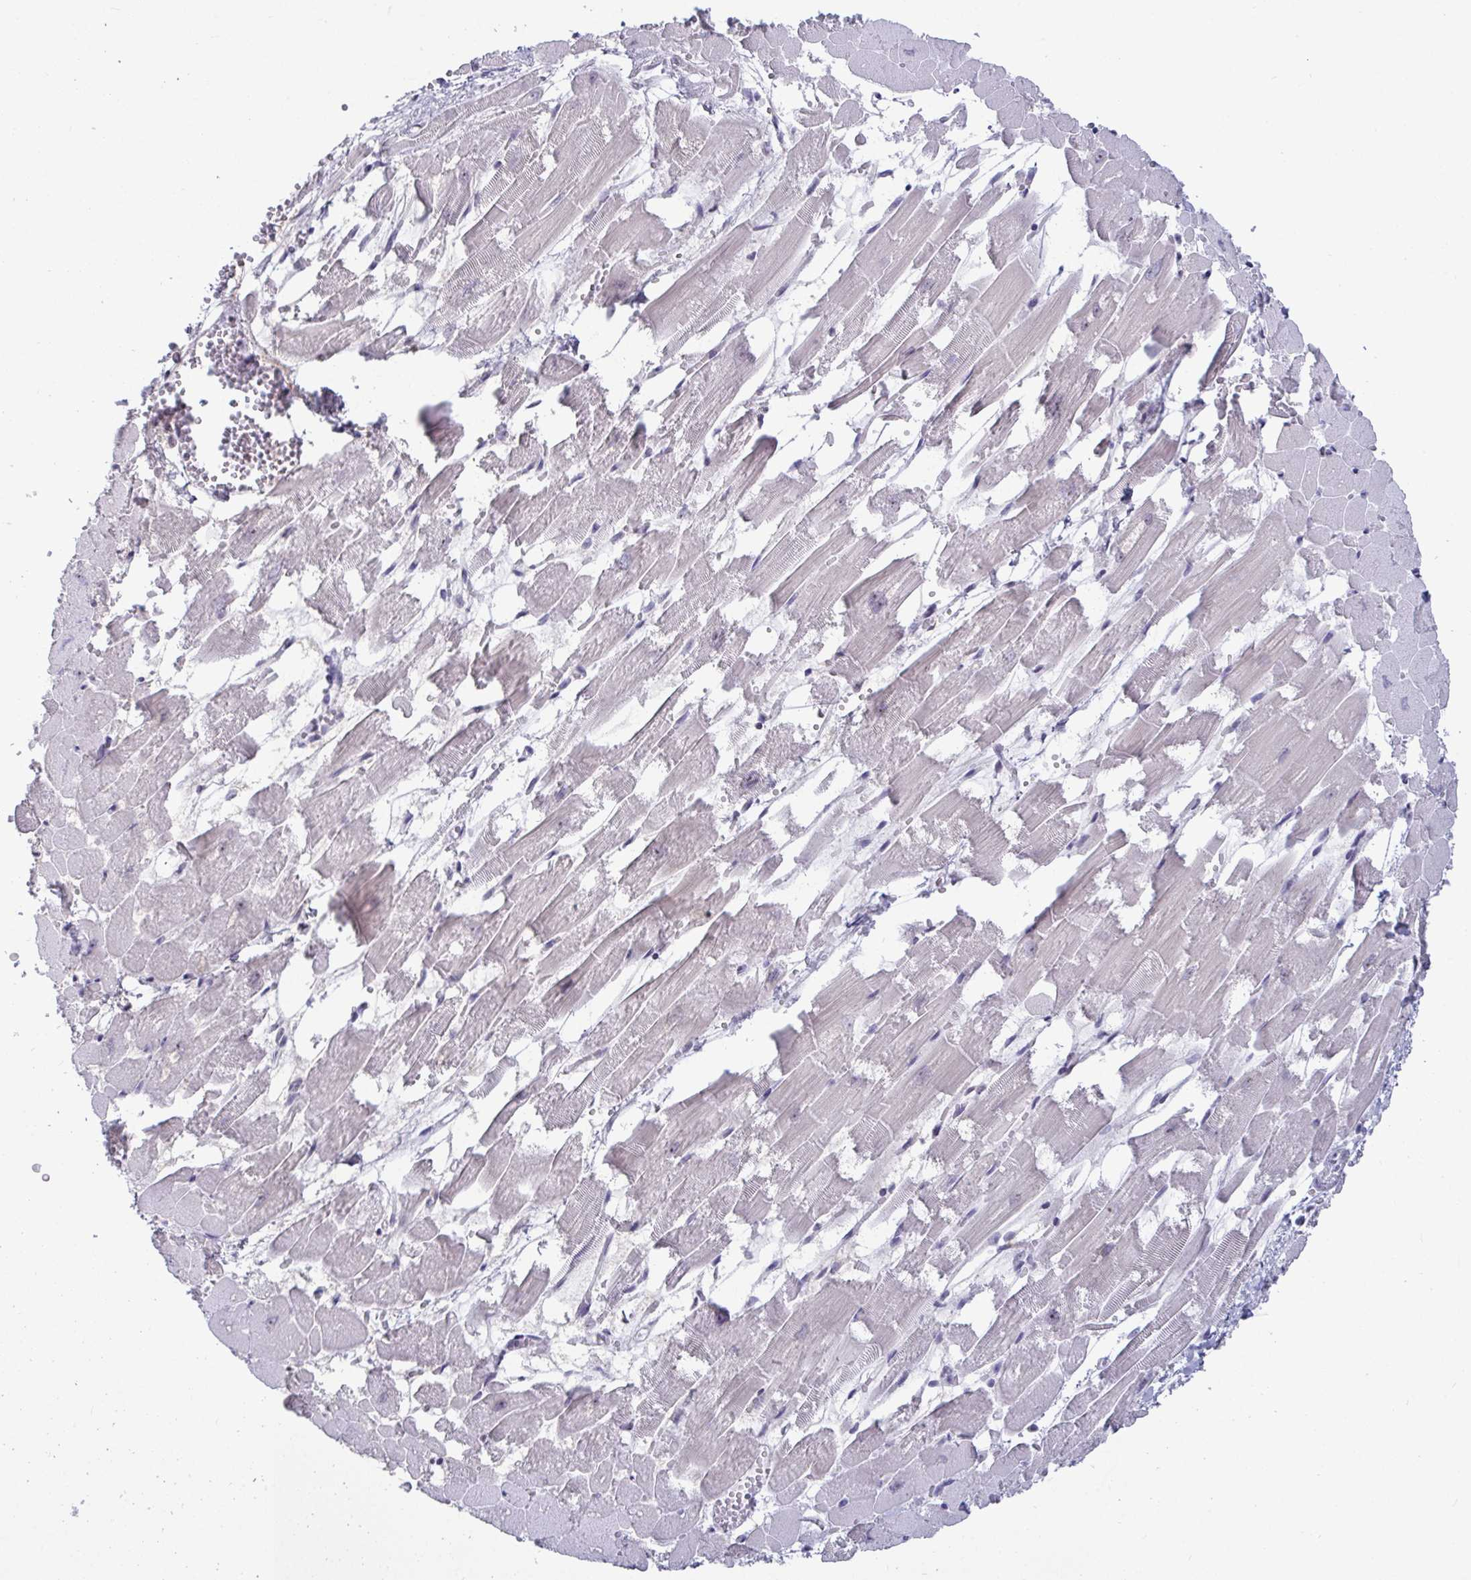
{"staining": {"intensity": "negative", "quantity": "none", "location": "none"}, "tissue": "heart muscle", "cell_type": "Cardiomyocytes", "image_type": "normal", "snomed": [{"axis": "morphology", "description": "Normal tissue, NOS"}, {"axis": "topography", "description": "Heart"}], "caption": "The photomicrograph displays no staining of cardiomyocytes in benign heart muscle.", "gene": "SUPT16H", "patient": {"sex": "female", "age": 52}}